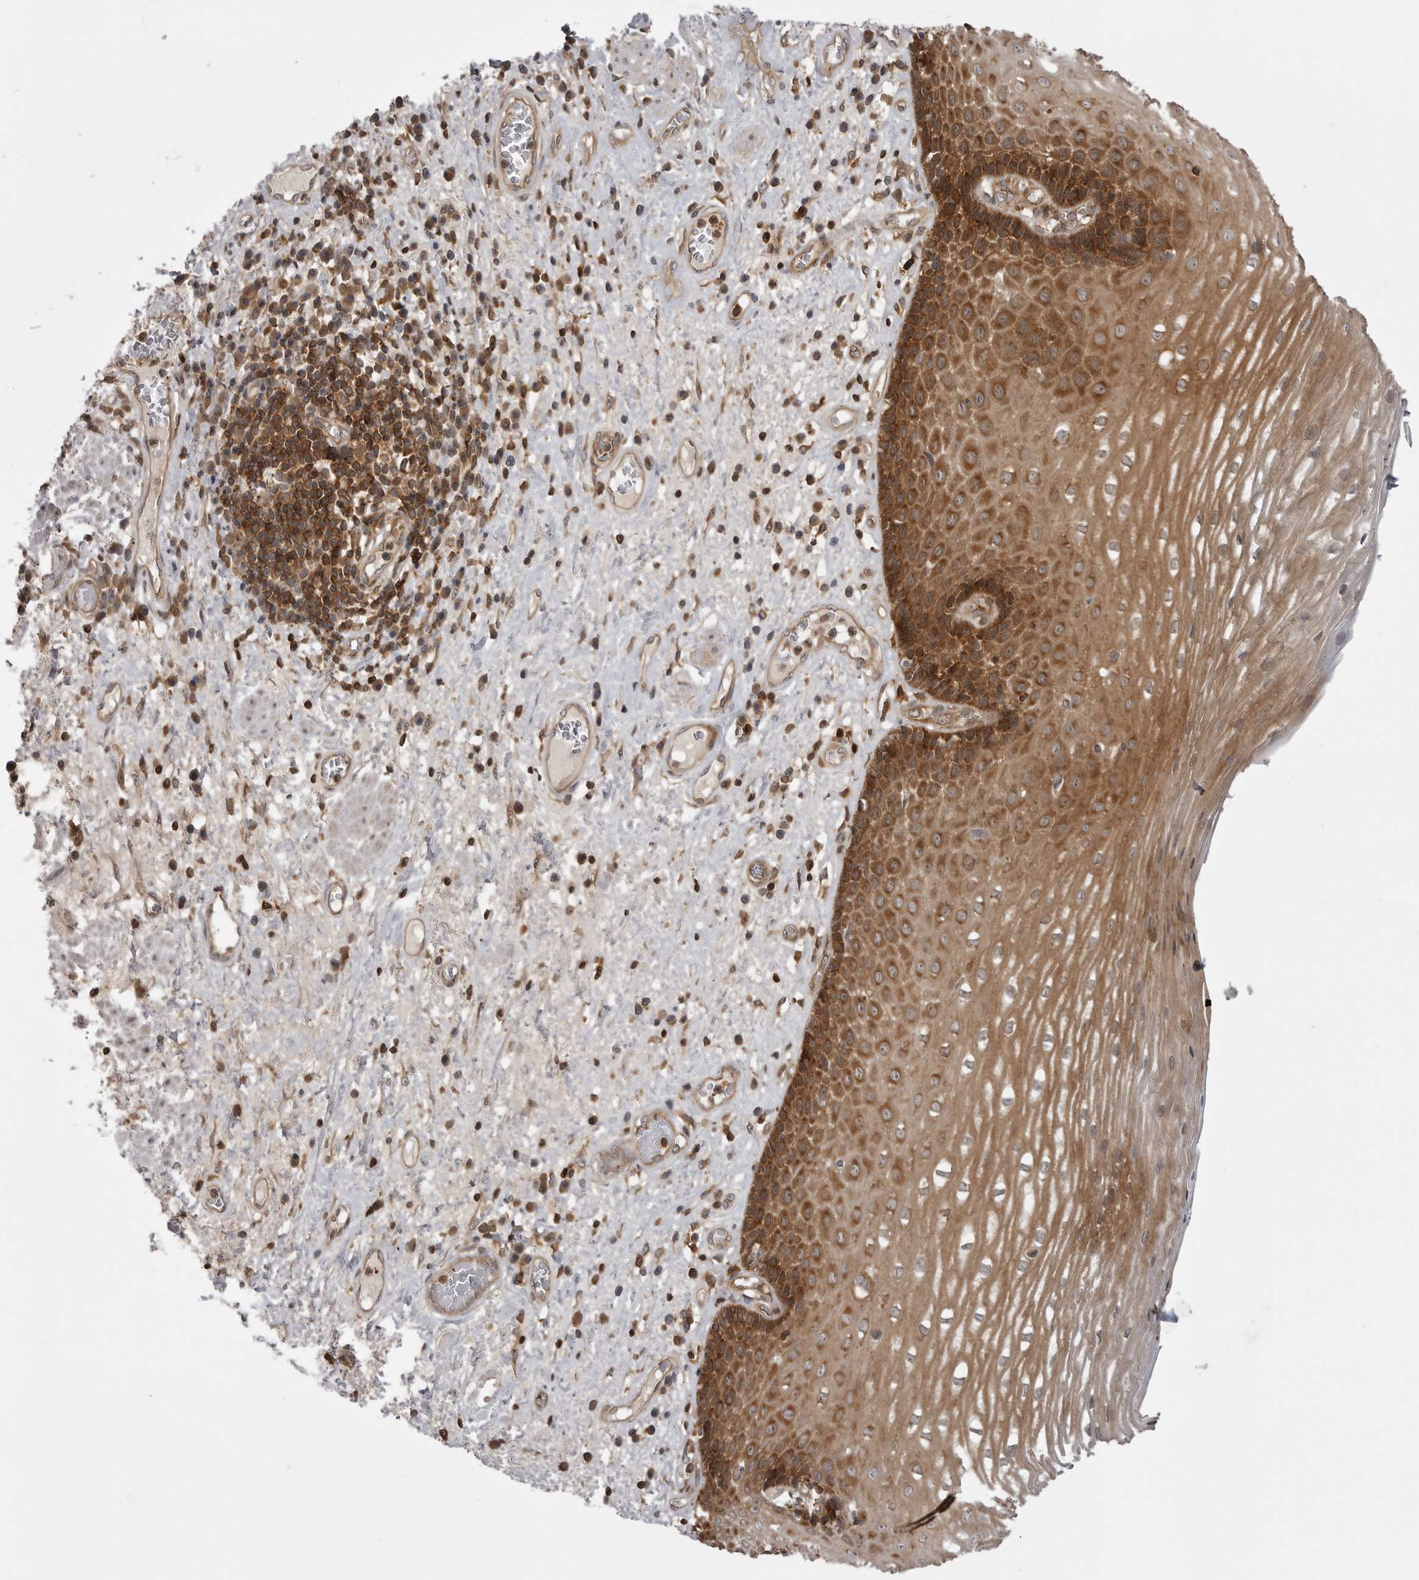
{"staining": {"intensity": "strong", "quantity": "25%-75%", "location": "cytoplasmic/membranous"}, "tissue": "esophagus", "cell_type": "Squamous epithelial cells", "image_type": "normal", "snomed": [{"axis": "morphology", "description": "Normal tissue, NOS"}, {"axis": "morphology", "description": "Adenocarcinoma, NOS"}, {"axis": "topography", "description": "Esophagus"}], "caption": "A high amount of strong cytoplasmic/membranous expression is present in approximately 25%-75% of squamous epithelial cells in unremarkable esophagus. The protein of interest is stained brown, and the nuclei are stained in blue (DAB (3,3'-diaminobenzidine) IHC with brightfield microscopy, high magnification).", "gene": "STK24", "patient": {"sex": "male", "age": 62}}